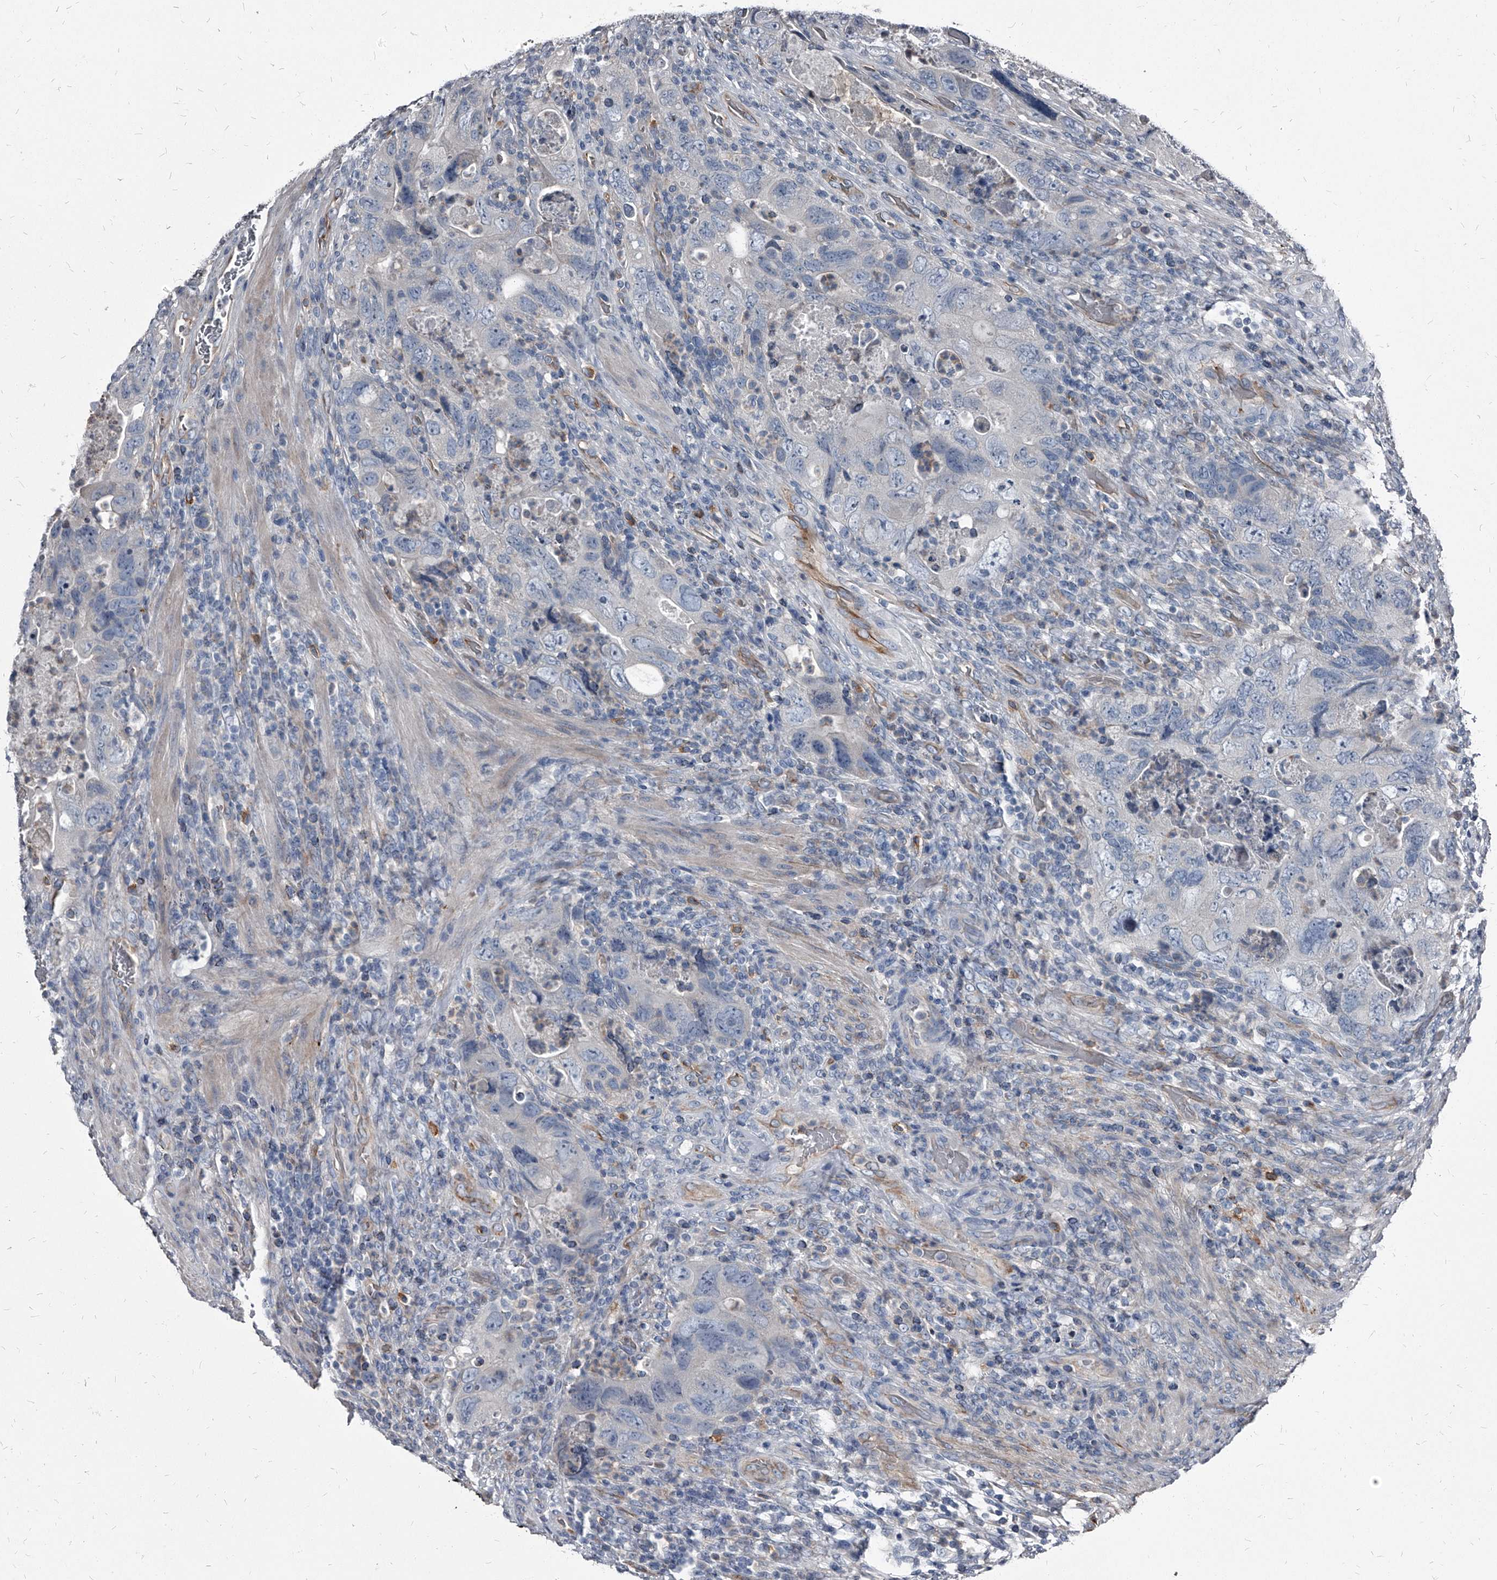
{"staining": {"intensity": "negative", "quantity": "none", "location": "none"}, "tissue": "colorectal cancer", "cell_type": "Tumor cells", "image_type": "cancer", "snomed": [{"axis": "morphology", "description": "Adenocarcinoma, NOS"}, {"axis": "topography", "description": "Rectum"}], "caption": "A histopathology image of human colorectal cancer (adenocarcinoma) is negative for staining in tumor cells.", "gene": "PGLYRP3", "patient": {"sex": "male", "age": 63}}